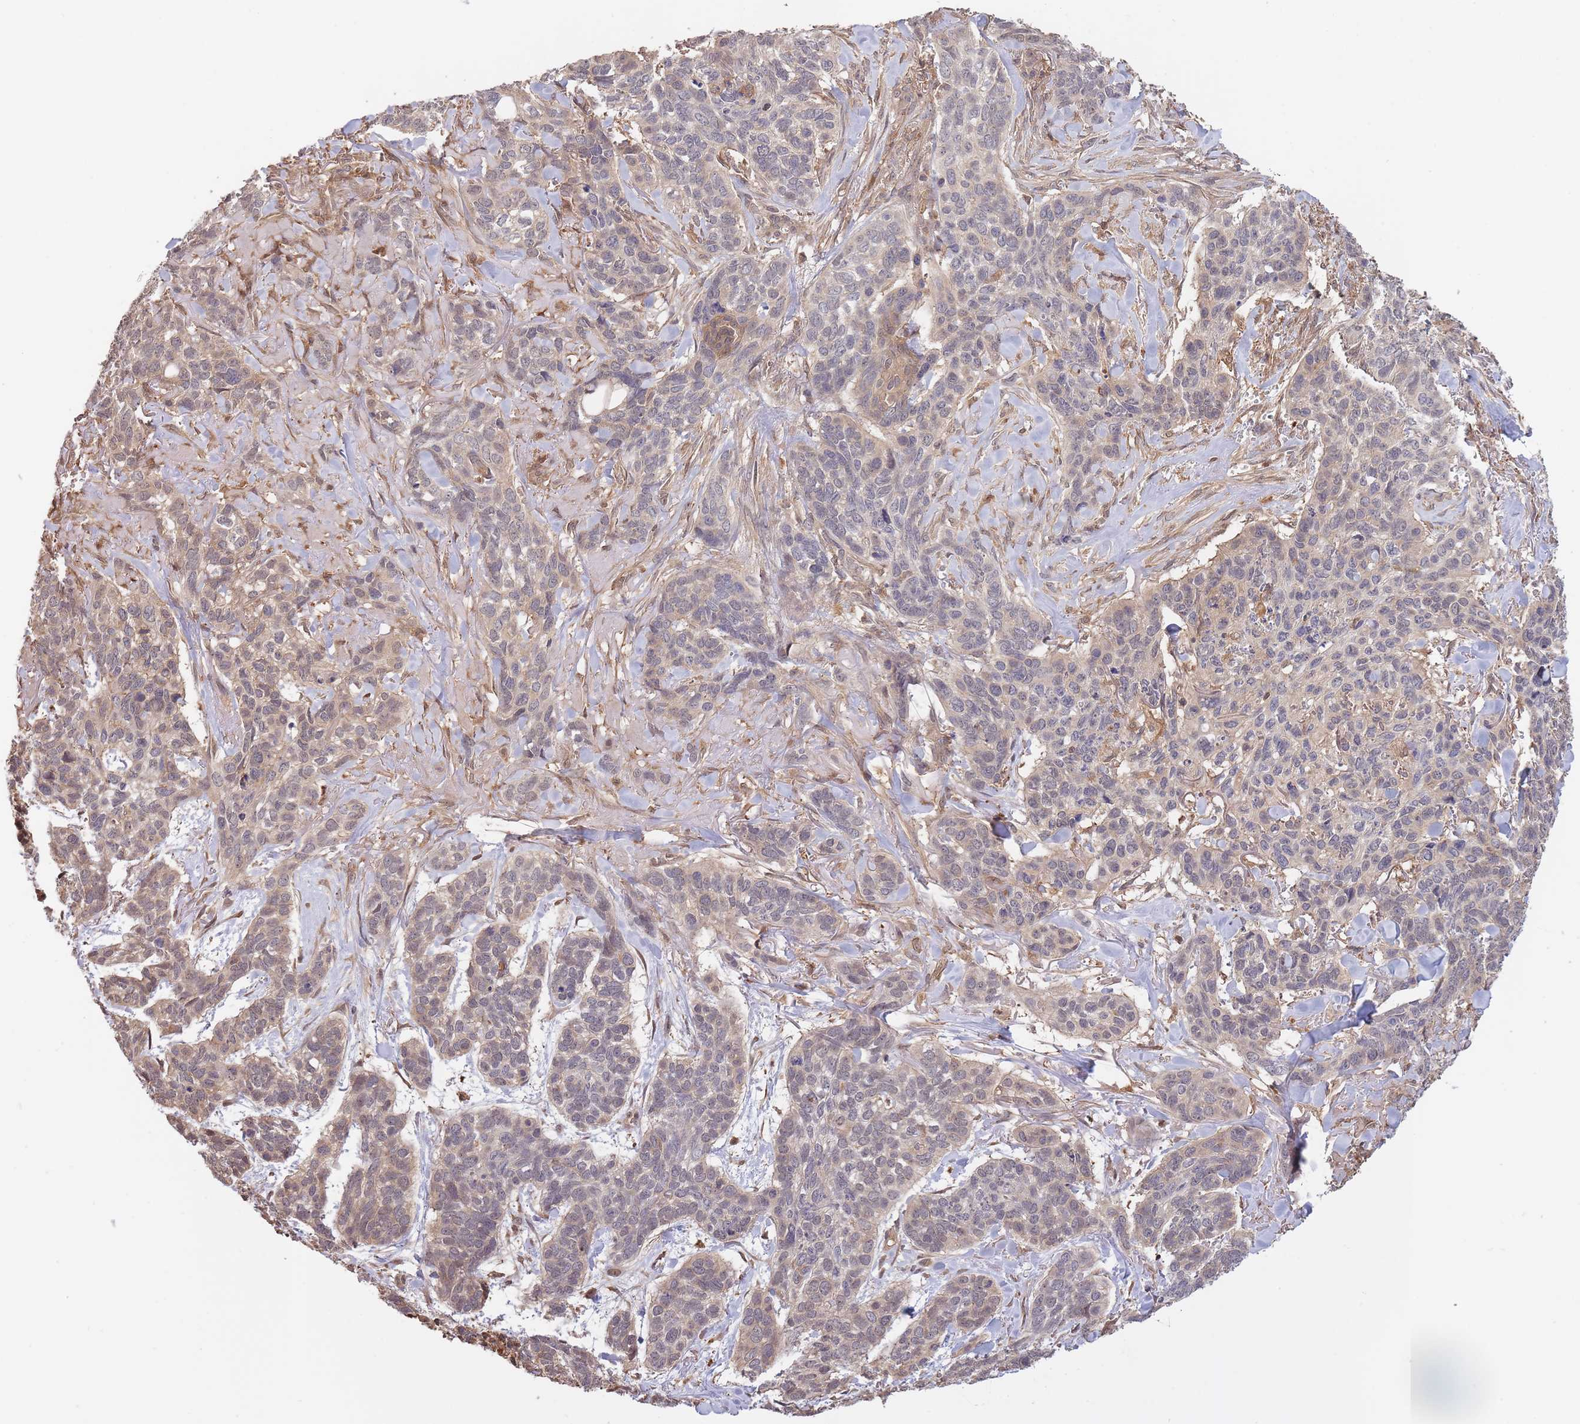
{"staining": {"intensity": "weak", "quantity": "<25%", "location": "cytoplasmic/membranous"}, "tissue": "skin cancer", "cell_type": "Tumor cells", "image_type": "cancer", "snomed": [{"axis": "morphology", "description": "Basal cell carcinoma"}, {"axis": "topography", "description": "Skin"}], "caption": "A micrograph of skin cancer (basal cell carcinoma) stained for a protein exhibits no brown staining in tumor cells.", "gene": "ZNF304", "patient": {"sex": "male", "age": 86}}